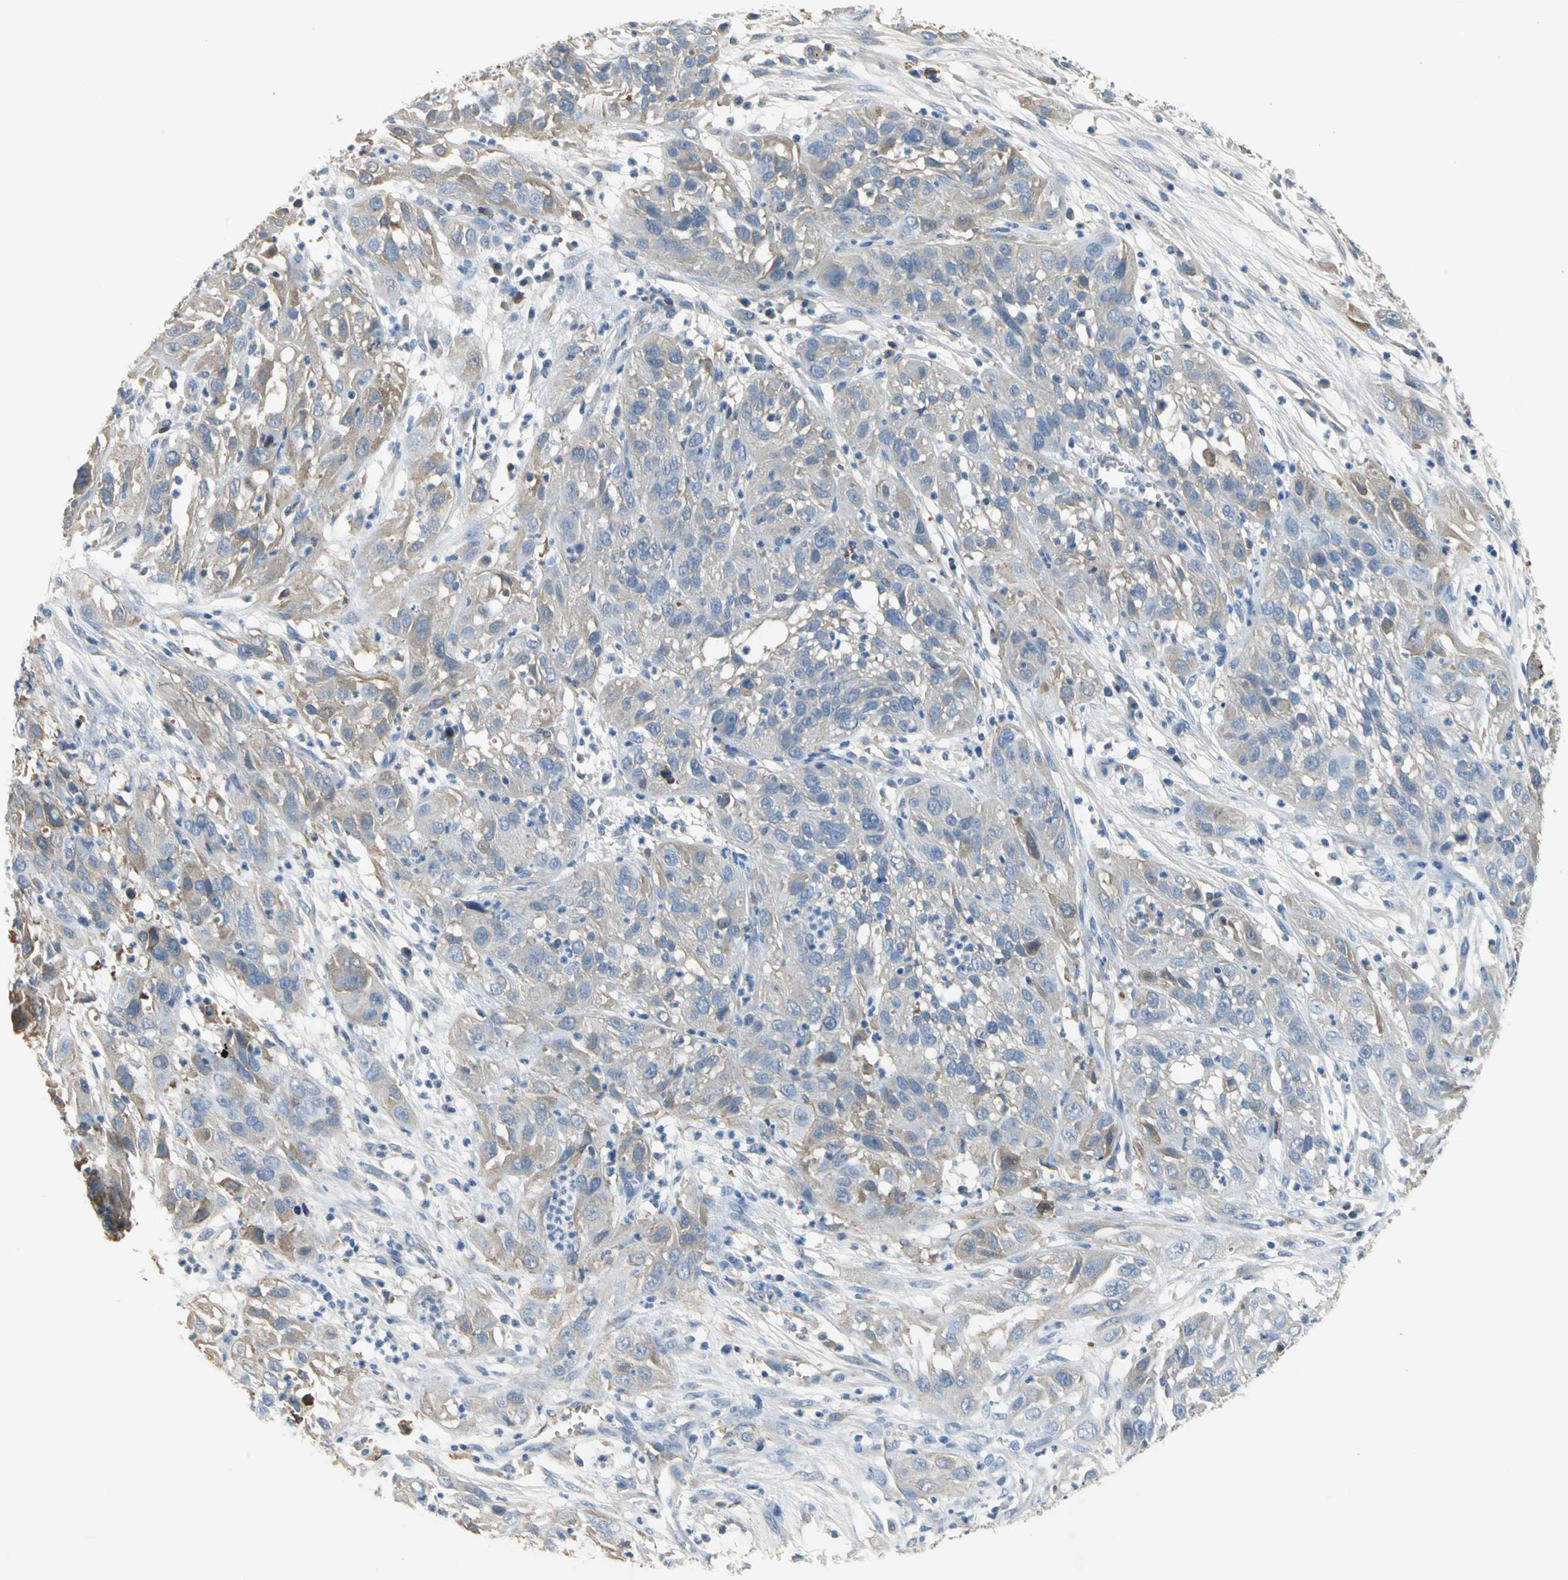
{"staining": {"intensity": "moderate", "quantity": ">75%", "location": "cytoplasmic/membranous"}, "tissue": "cervical cancer", "cell_type": "Tumor cells", "image_type": "cancer", "snomed": [{"axis": "morphology", "description": "Squamous cell carcinoma, NOS"}, {"axis": "topography", "description": "Cervix"}], "caption": "A brown stain highlights moderate cytoplasmic/membranous positivity of a protein in human cervical squamous cell carcinoma tumor cells. The staining was performed using DAB to visualize the protein expression in brown, while the nuclei were stained in blue with hematoxylin (Magnification: 20x).", "gene": "GYG2", "patient": {"sex": "female", "age": 32}}